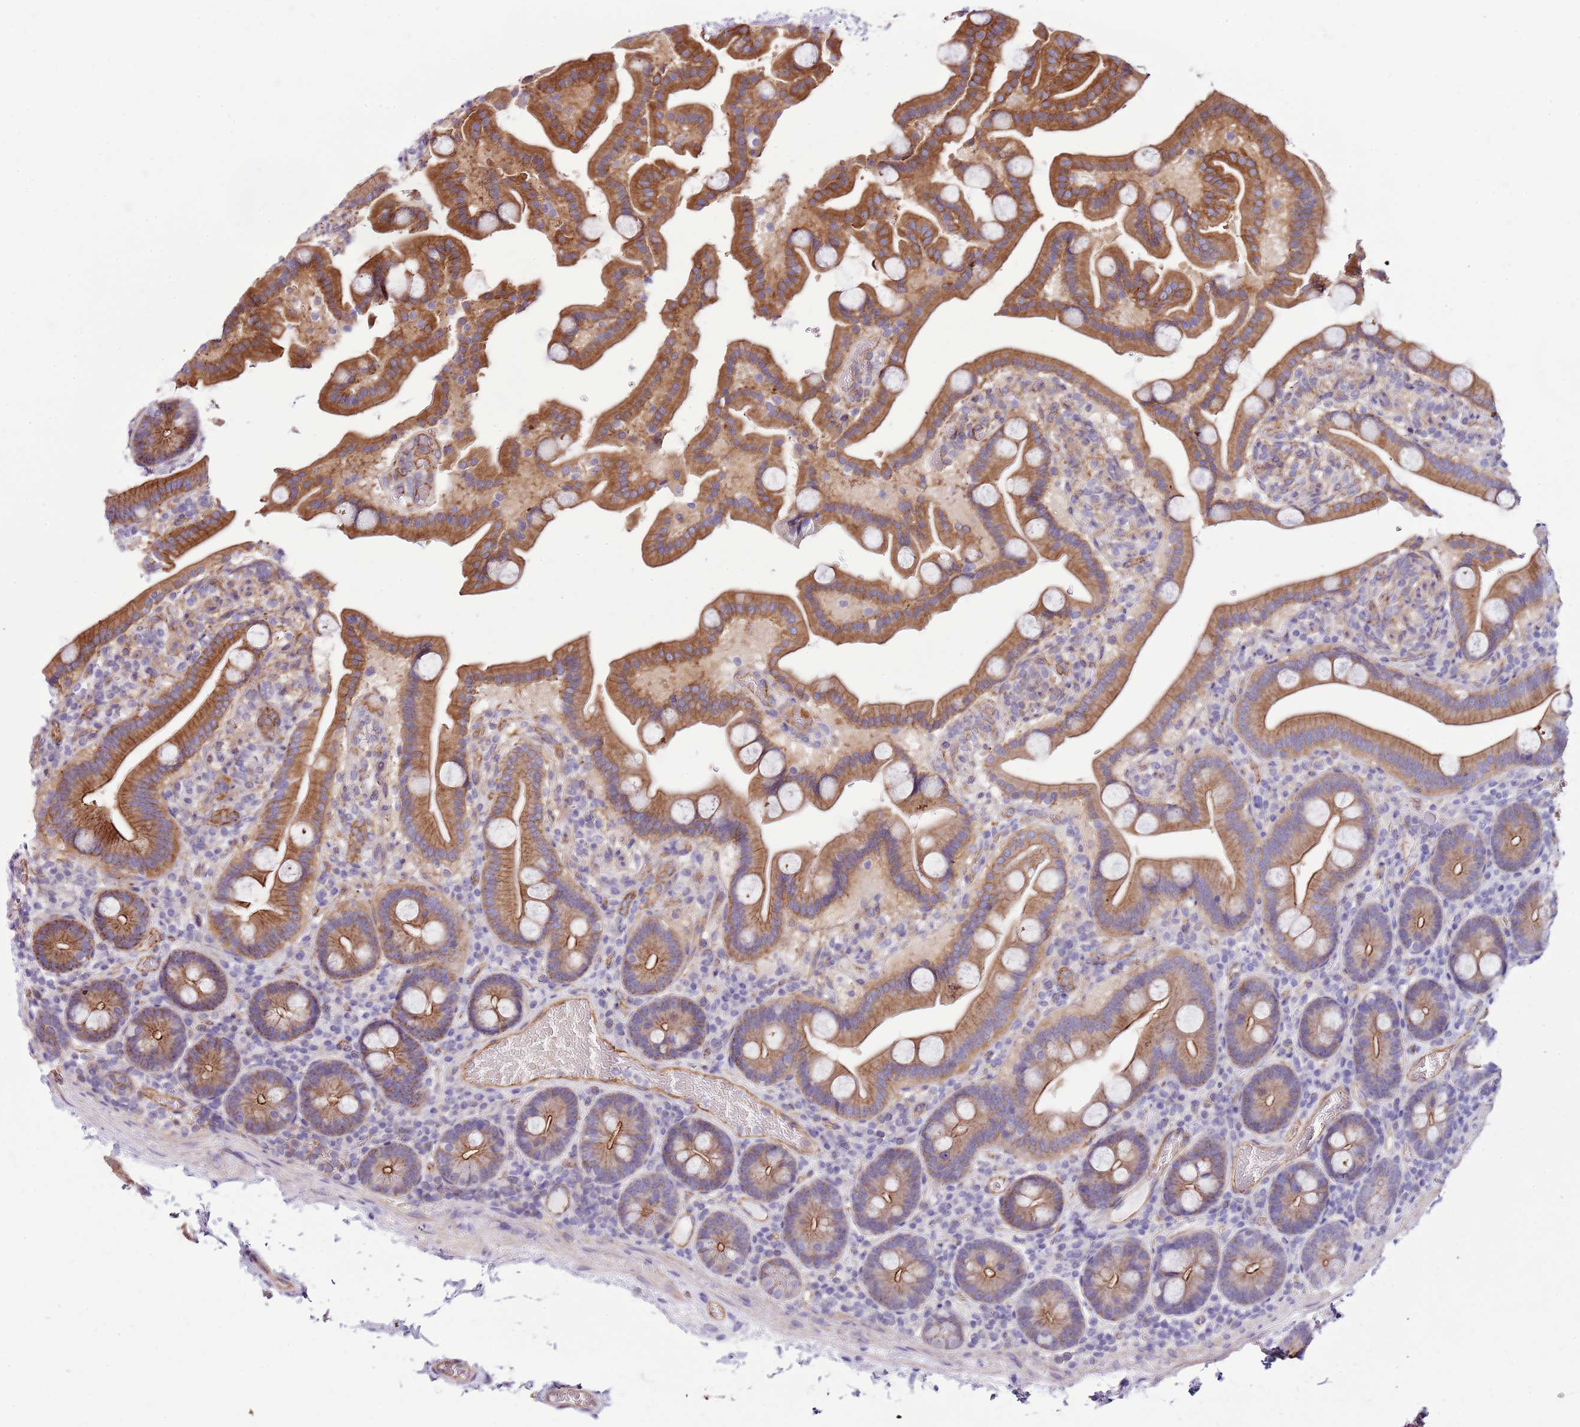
{"staining": {"intensity": "moderate", "quantity": ">75%", "location": "cytoplasmic/membranous"}, "tissue": "duodenum", "cell_type": "Glandular cells", "image_type": "normal", "snomed": [{"axis": "morphology", "description": "Normal tissue, NOS"}, {"axis": "topography", "description": "Duodenum"}], "caption": "Glandular cells reveal moderate cytoplasmic/membranous positivity in approximately >75% of cells in benign duodenum. (DAB (3,3'-diaminobenzidine) IHC, brown staining for protein, blue staining for nuclei).", "gene": "GFRAL", "patient": {"sex": "male", "age": 55}}